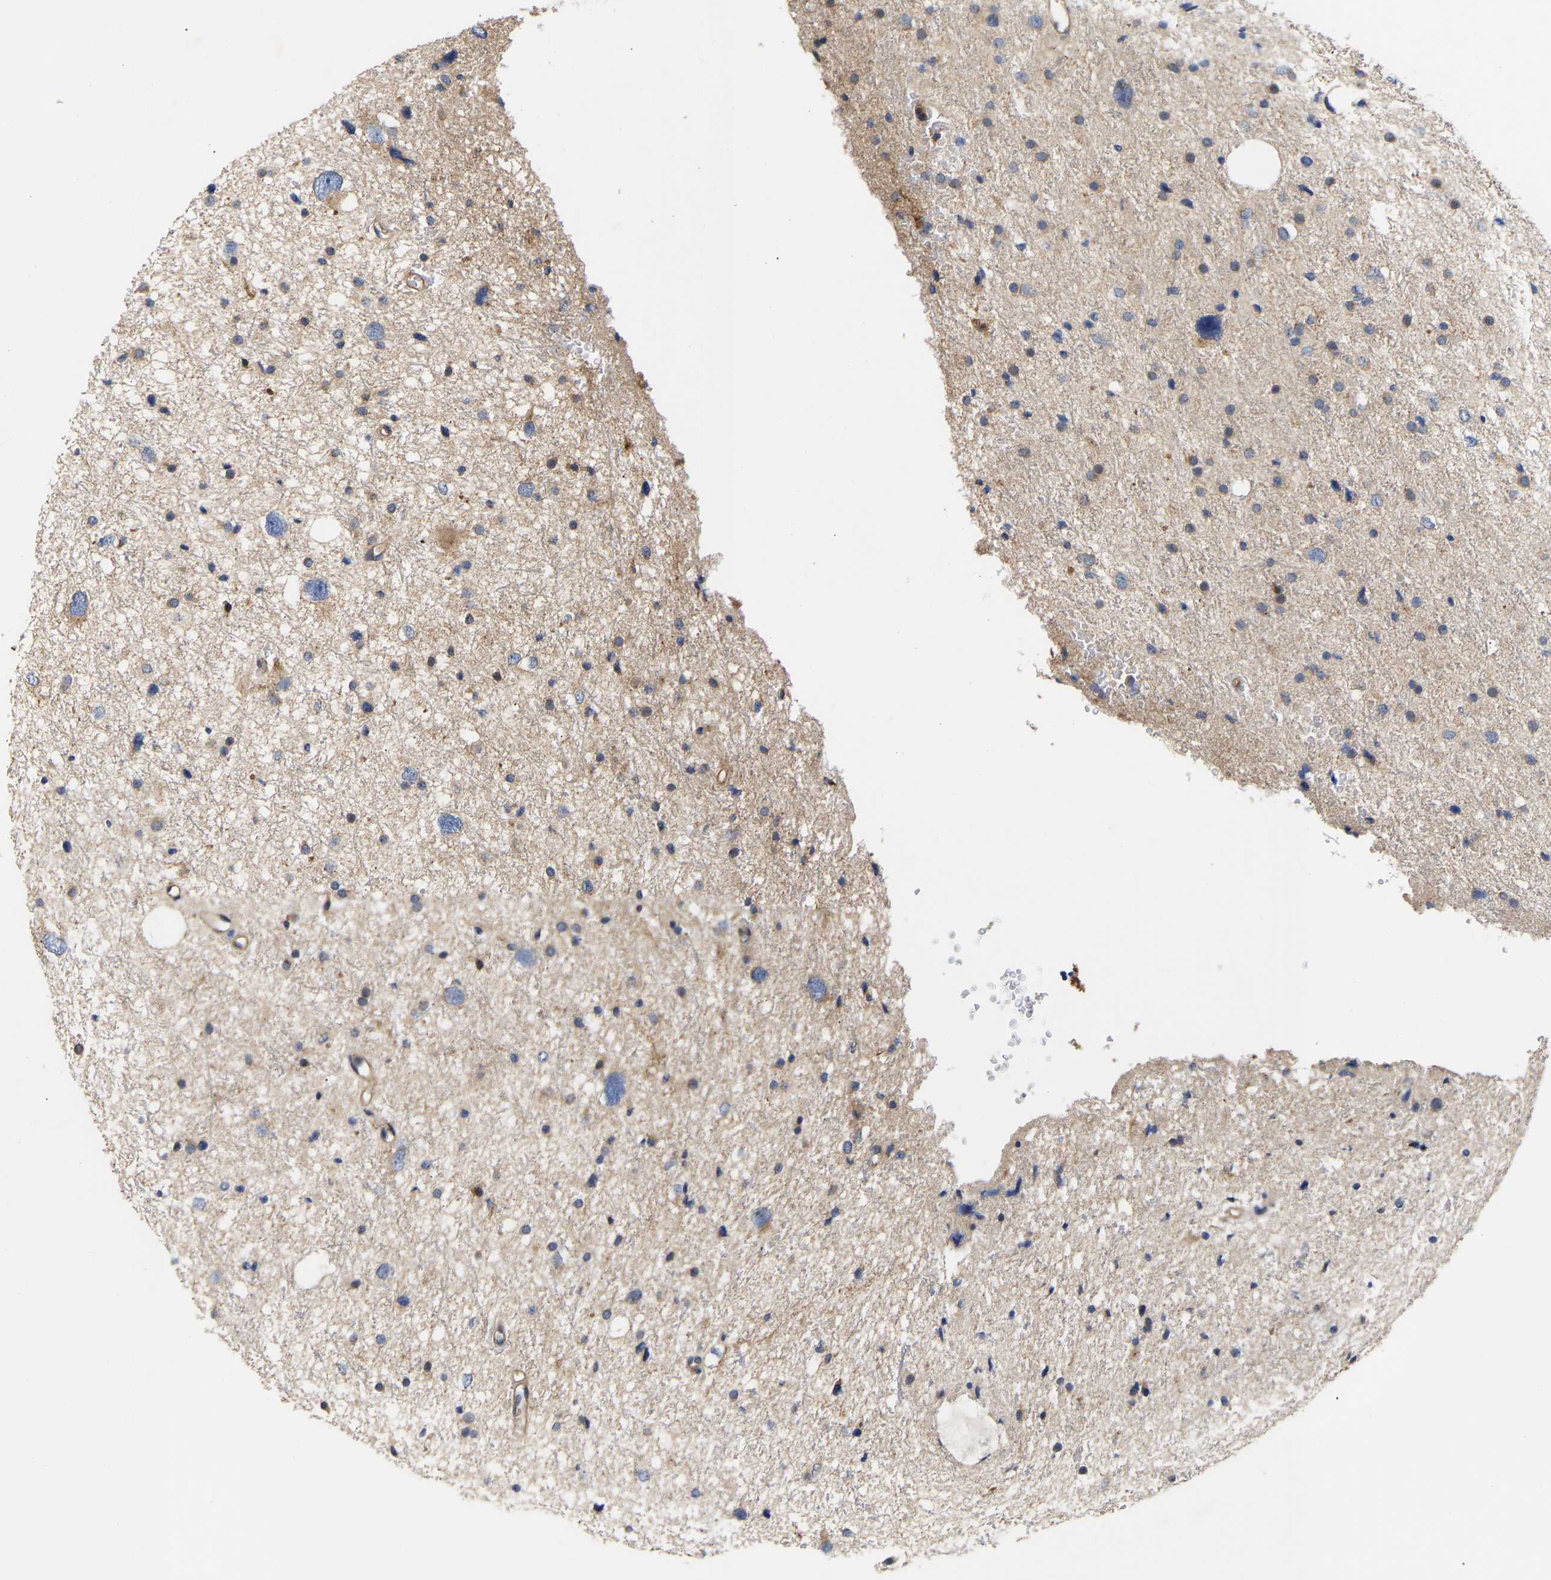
{"staining": {"intensity": "weak", "quantity": "<25%", "location": "cytoplasmic/membranous"}, "tissue": "glioma", "cell_type": "Tumor cells", "image_type": "cancer", "snomed": [{"axis": "morphology", "description": "Glioma, malignant, Low grade"}, {"axis": "topography", "description": "Brain"}], "caption": "Immunohistochemistry photomicrograph of neoplastic tissue: glioma stained with DAB (3,3'-diaminobenzidine) exhibits no significant protein expression in tumor cells.", "gene": "KASH5", "patient": {"sex": "female", "age": 37}}